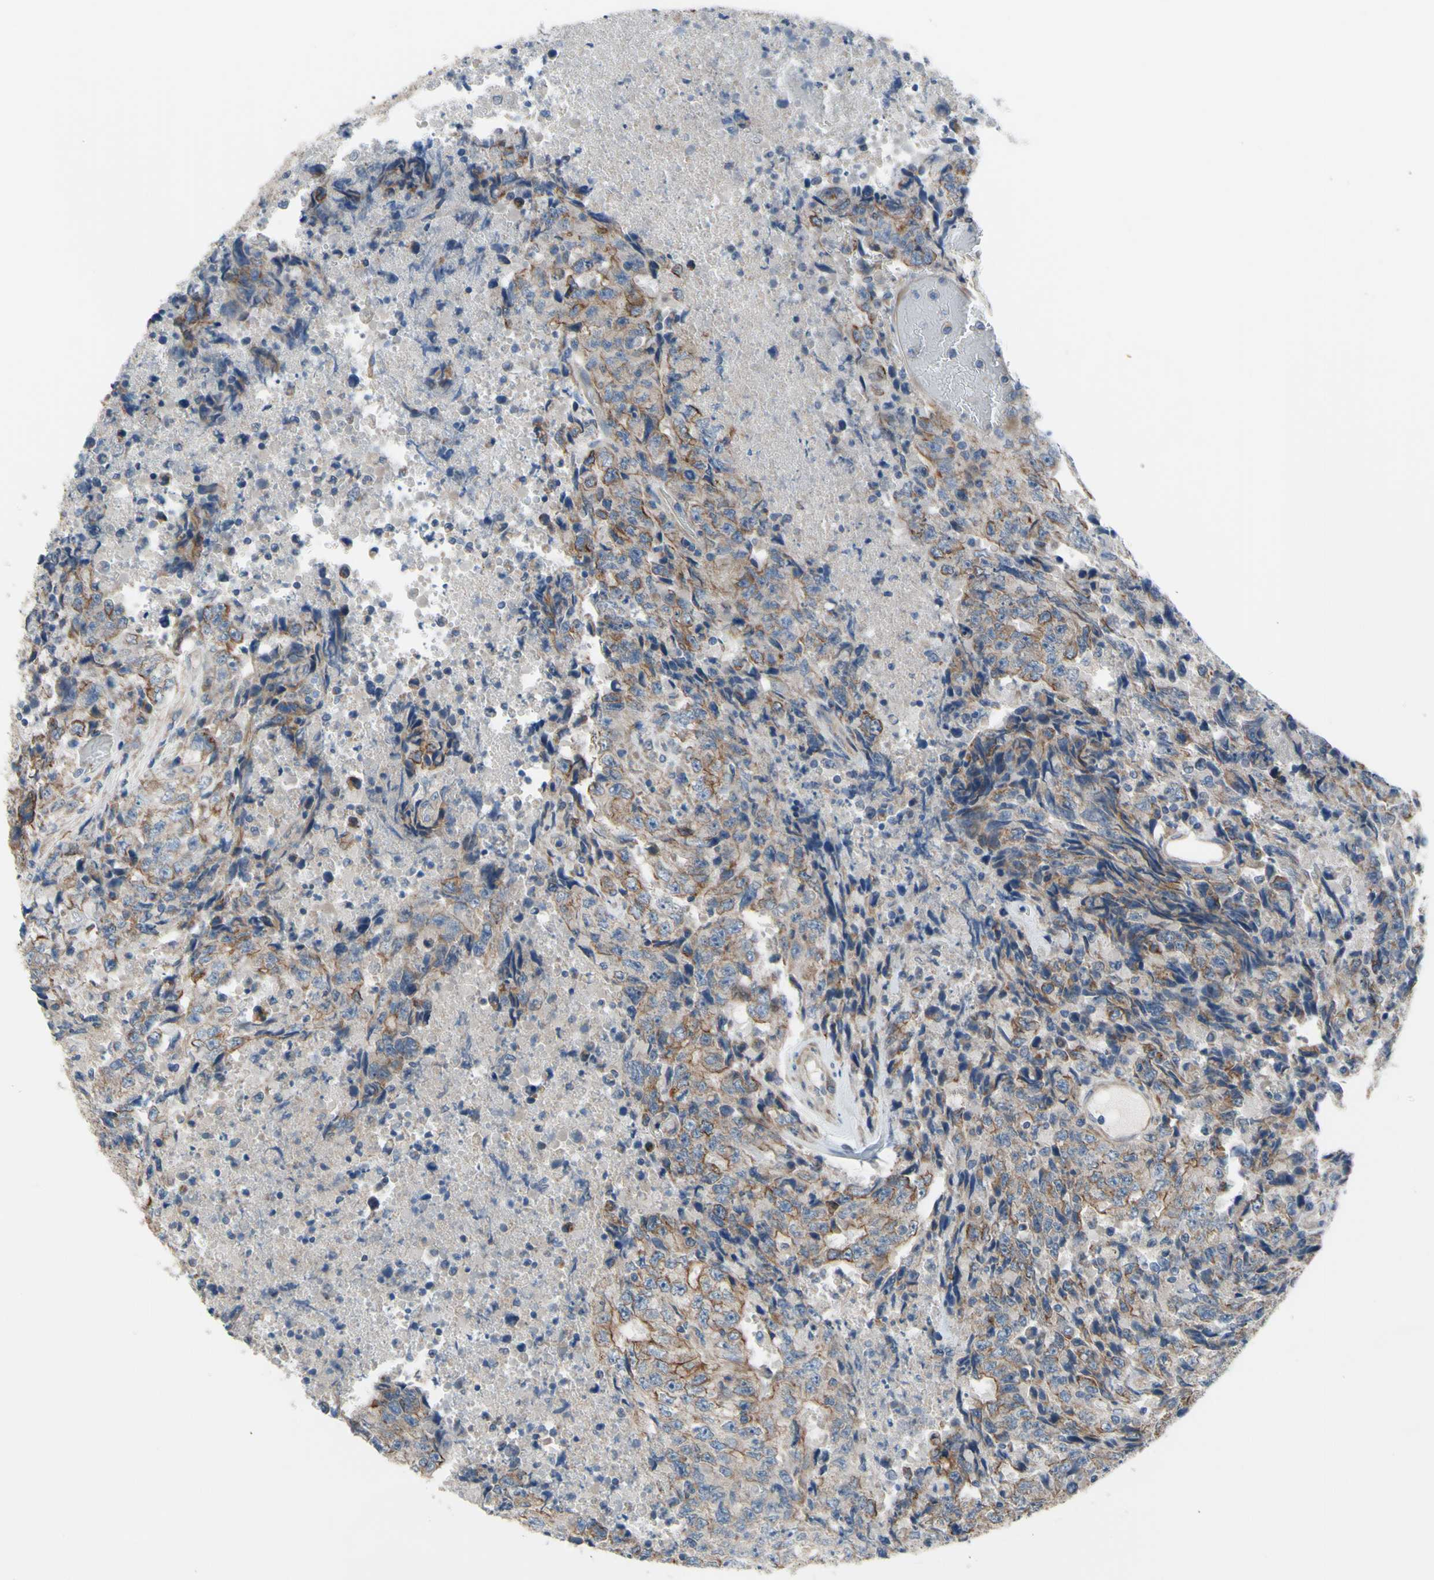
{"staining": {"intensity": "moderate", "quantity": "25%-75%", "location": "cytoplasmic/membranous"}, "tissue": "testis cancer", "cell_type": "Tumor cells", "image_type": "cancer", "snomed": [{"axis": "morphology", "description": "Necrosis, NOS"}, {"axis": "morphology", "description": "Carcinoma, Embryonal, NOS"}, {"axis": "topography", "description": "Testis"}], "caption": "Testis embryonal carcinoma stained with a brown dye displays moderate cytoplasmic/membranous positive expression in about 25%-75% of tumor cells.", "gene": "GRAMD2B", "patient": {"sex": "male", "age": 19}}